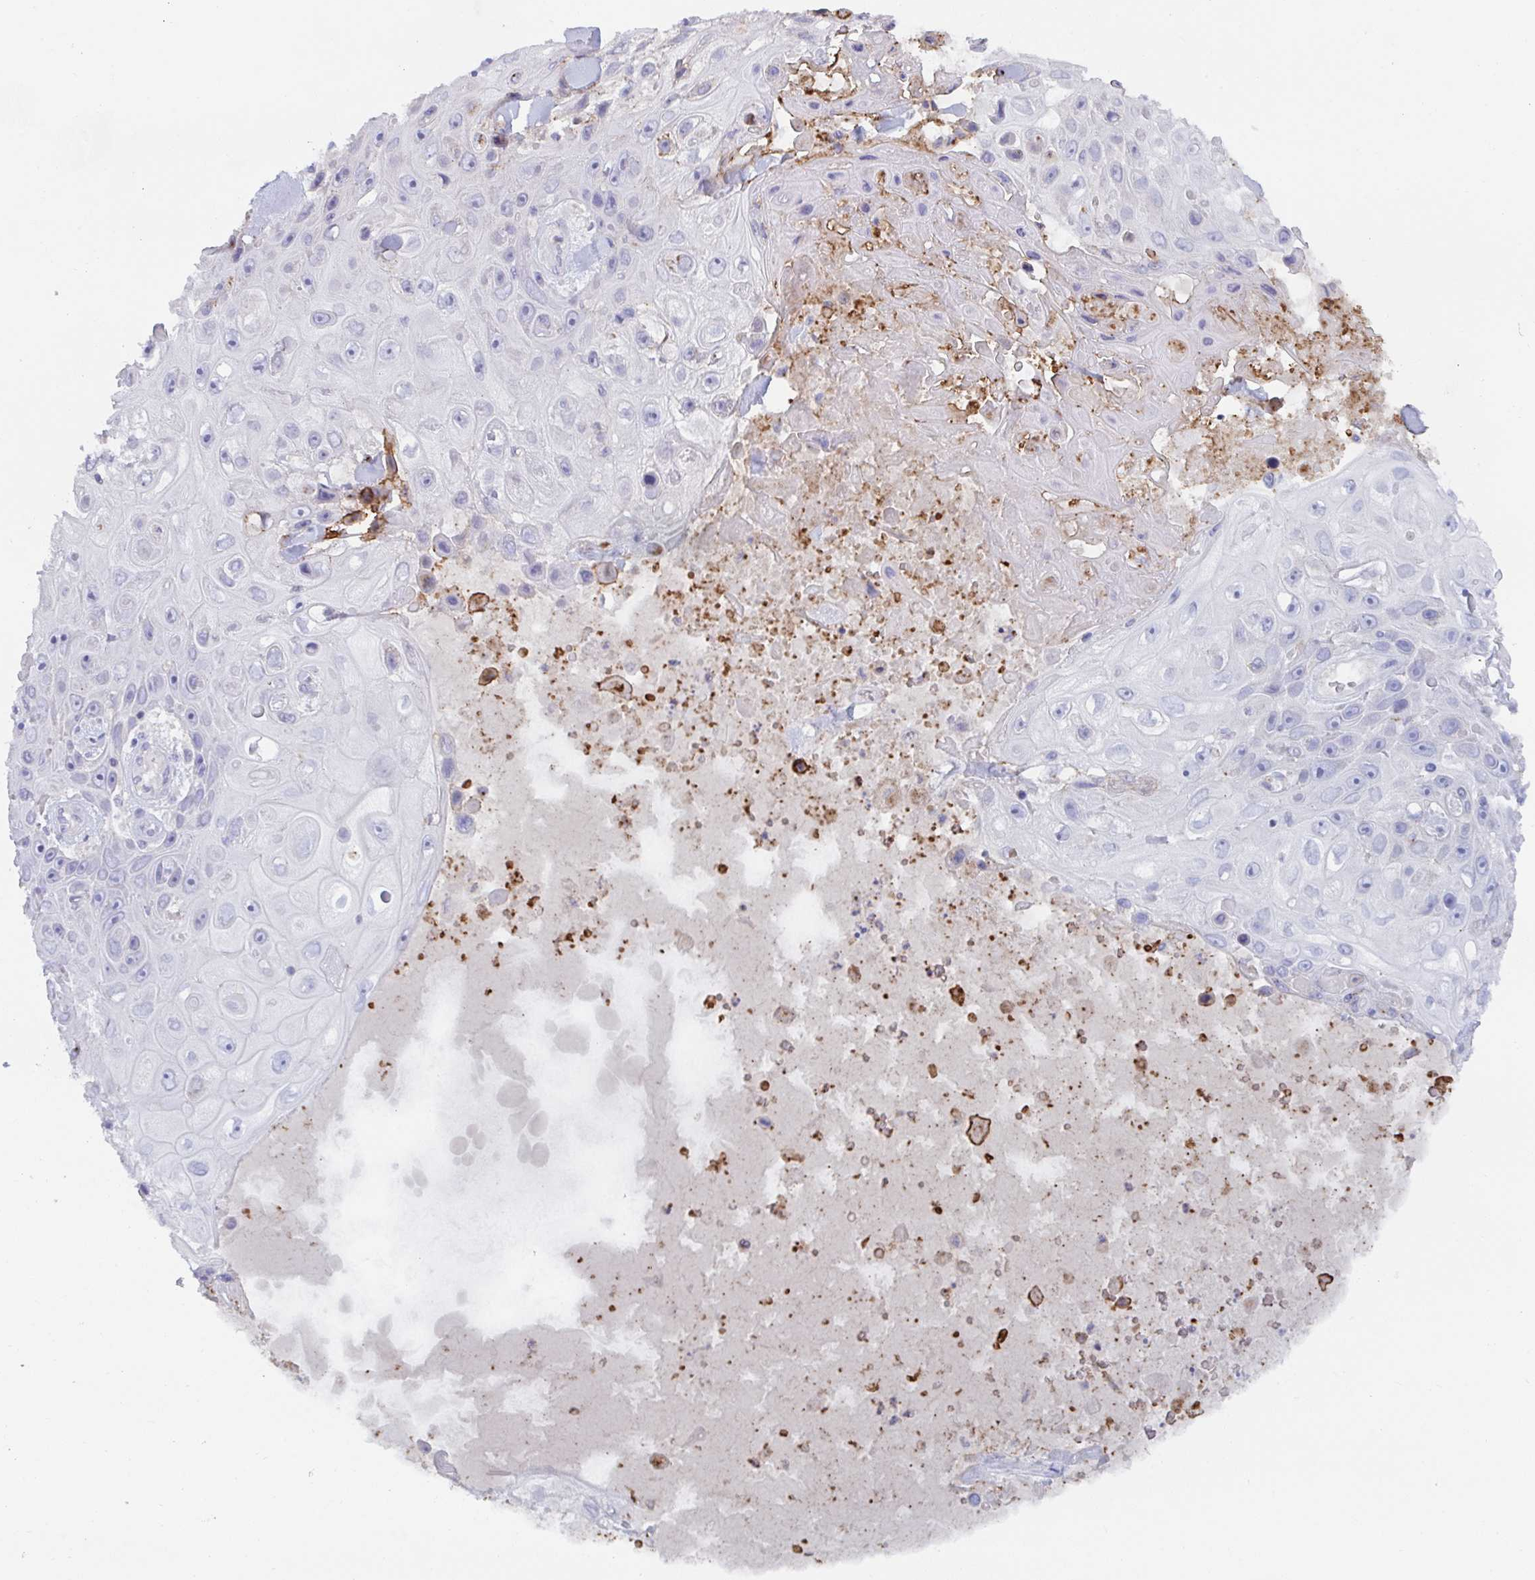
{"staining": {"intensity": "negative", "quantity": "none", "location": "none"}, "tissue": "skin cancer", "cell_type": "Tumor cells", "image_type": "cancer", "snomed": [{"axis": "morphology", "description": "Squamous cell carcinoma, NOS"}, {"axis": "topography", "description": "Skin"}], "caption": "Immunohistochemical staining of human skin cancer demonstrates no significant positivity in tumor cells. (DAB immunohistochemistry visualized using brightfield microscopy, high magnification).", "gene": "KCNK5", "patient": {"sex": "male", "age": 82}}